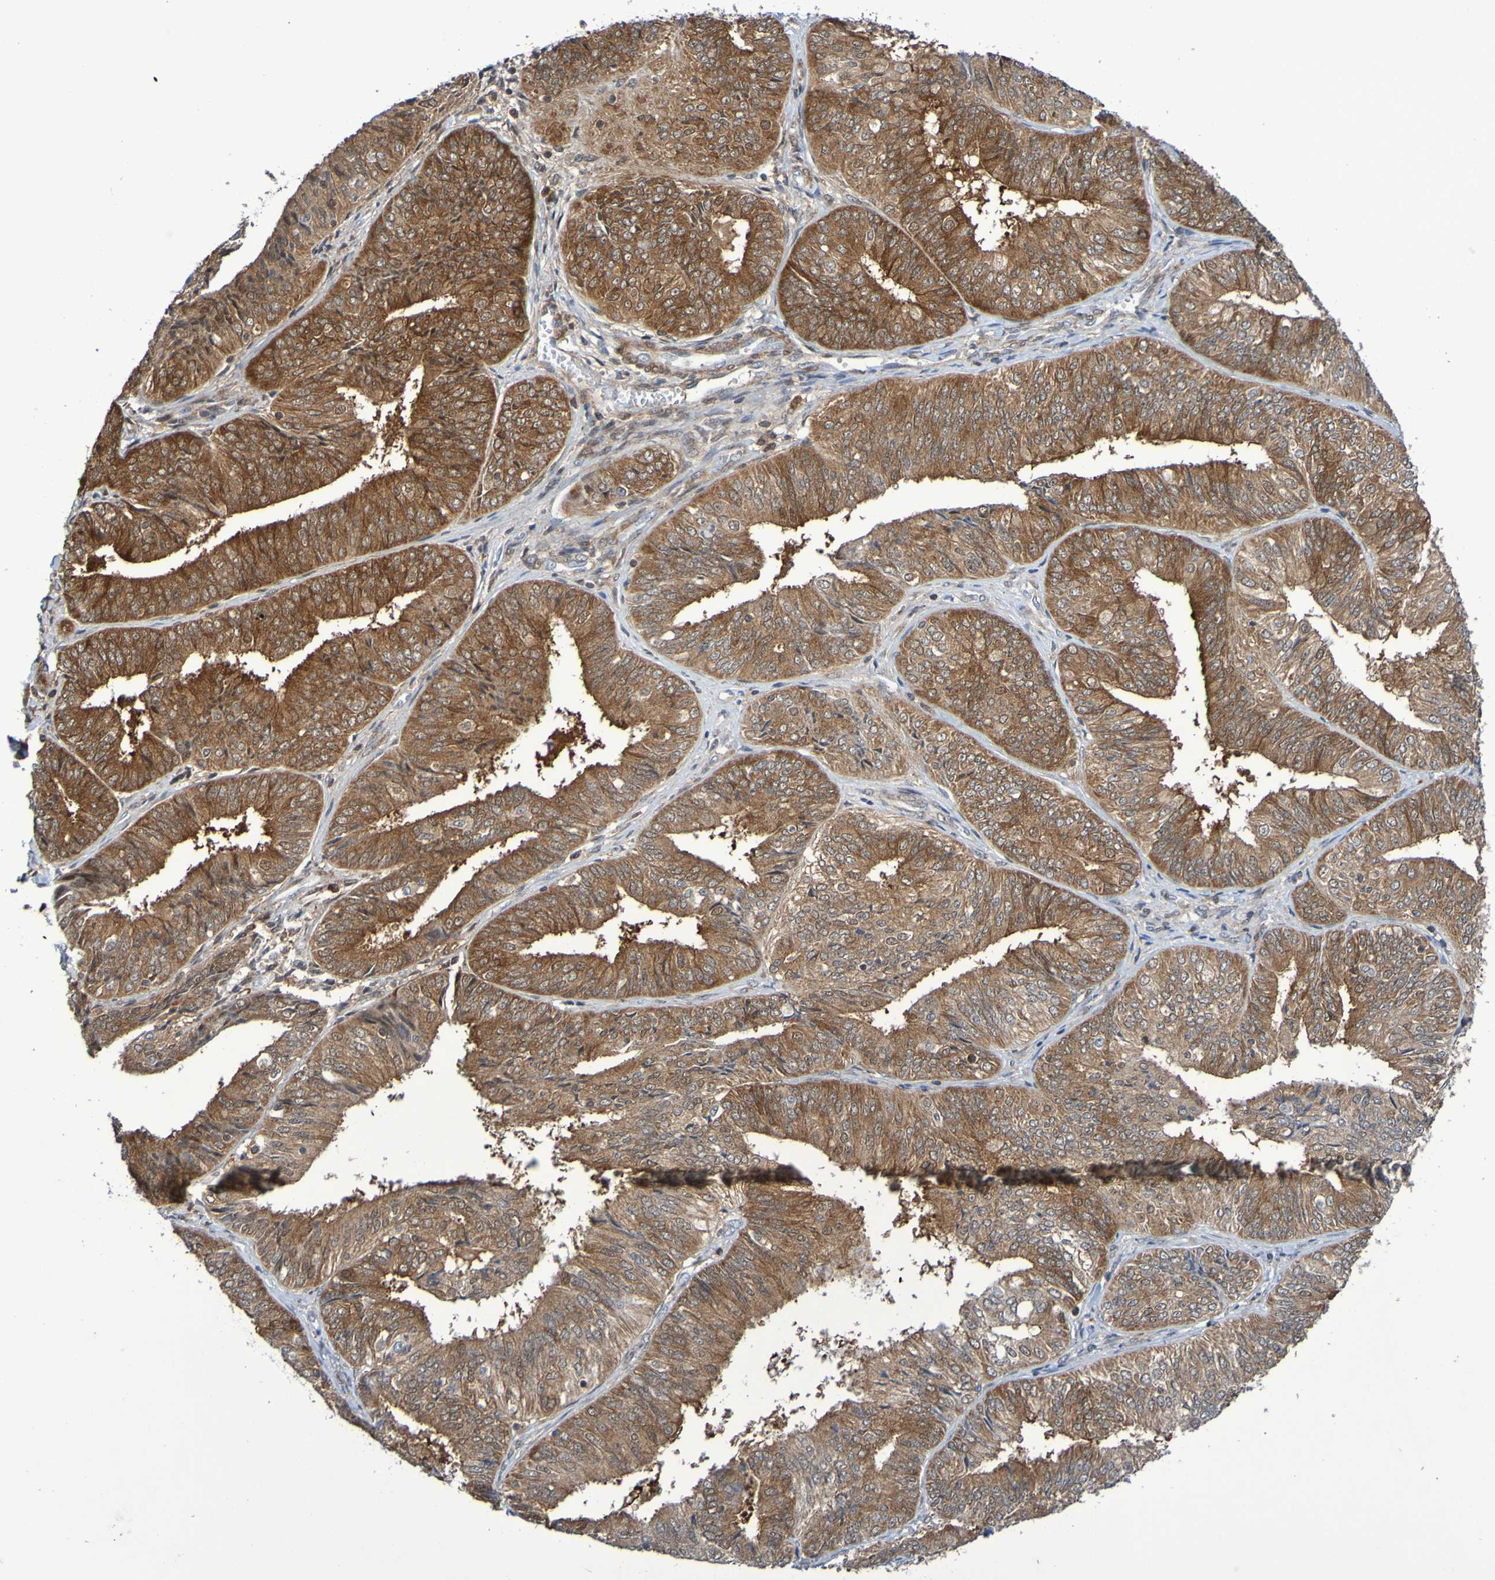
{"staining": {"intensity": "moderate", "quantity": ">75%", "location": "cytoplasmic/membranous"}, "tissue": "endometrial cancer", "cell_type": "Tumor cells", "image_type": "cancer", "snomed": [{"axis": "morphology", "description": "Adenocarcinoma, NOS"}, {"axis": "topography", "description": "Endometrium"}], "caption": "Protein analysis of endometrial adenocarcinoma tissue exhibits moderate cytoplasmic/membranous staining in approximately >75% of tumor cells. Using DAB (brown) and hematoxylin (blue) stains, captured at high magnification using brightfield microscopy.", "gene": "ATIC", "patient": {"sex": "female", "age": 58}}